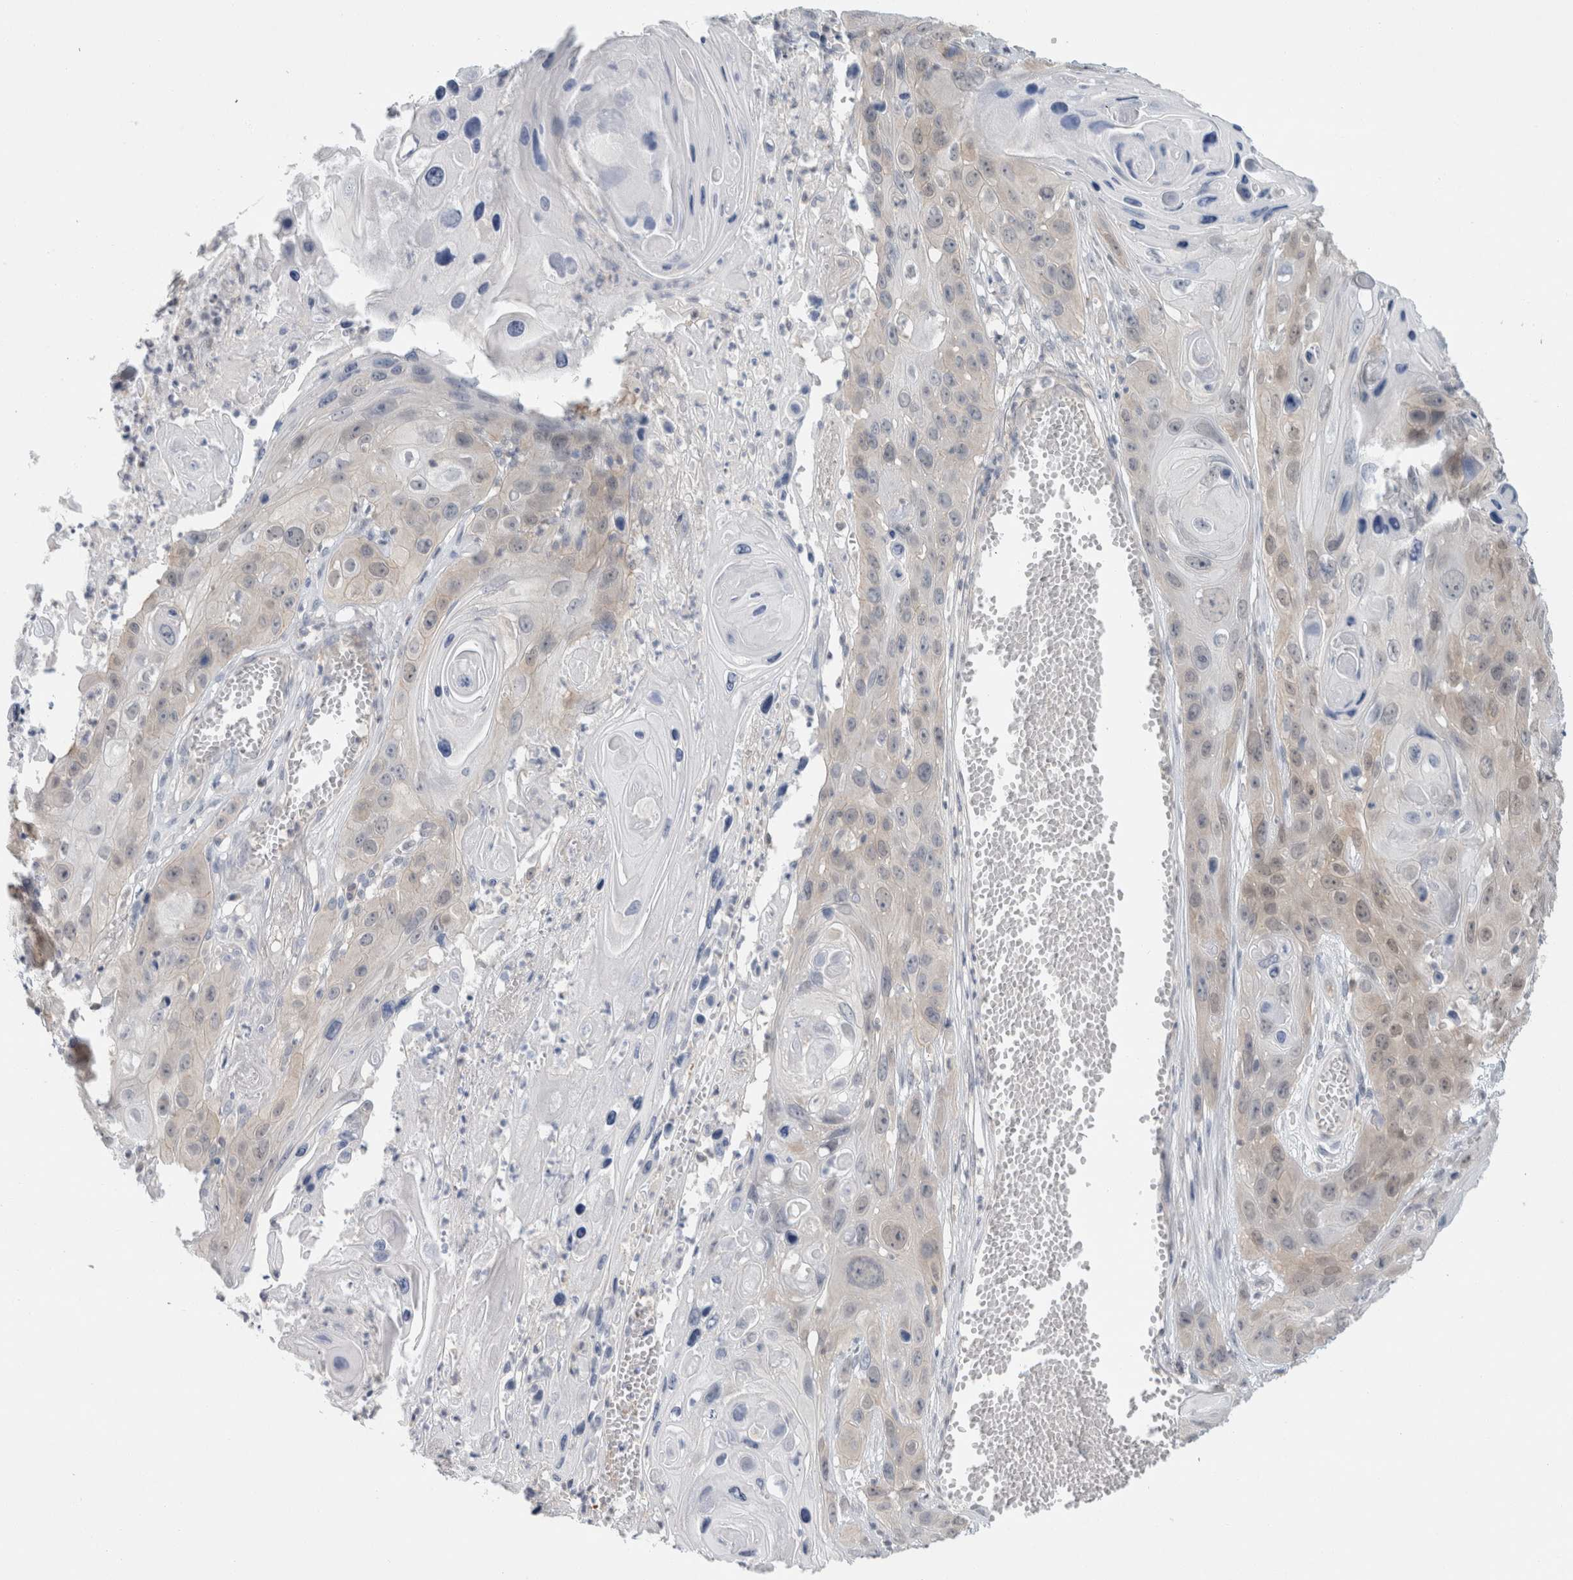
{"staining": {"intensity": "weak", "quantity": "<25%", "location": "cytoplasmic/membranous"}, "tissue": "skin cancer", "cell_type": "Tumor cells", "image_type": "cancer", "snomed": [{"axis": "morphology", "description": "Squamous cell carcinoma, NOS"}, {"axis": "topography", "description": "Skin"}], "caption": "There is no significant staining in tumor cells of skin cancer.", "gene": "CASP6", "patient": {"sex": "male", "age": 55}}